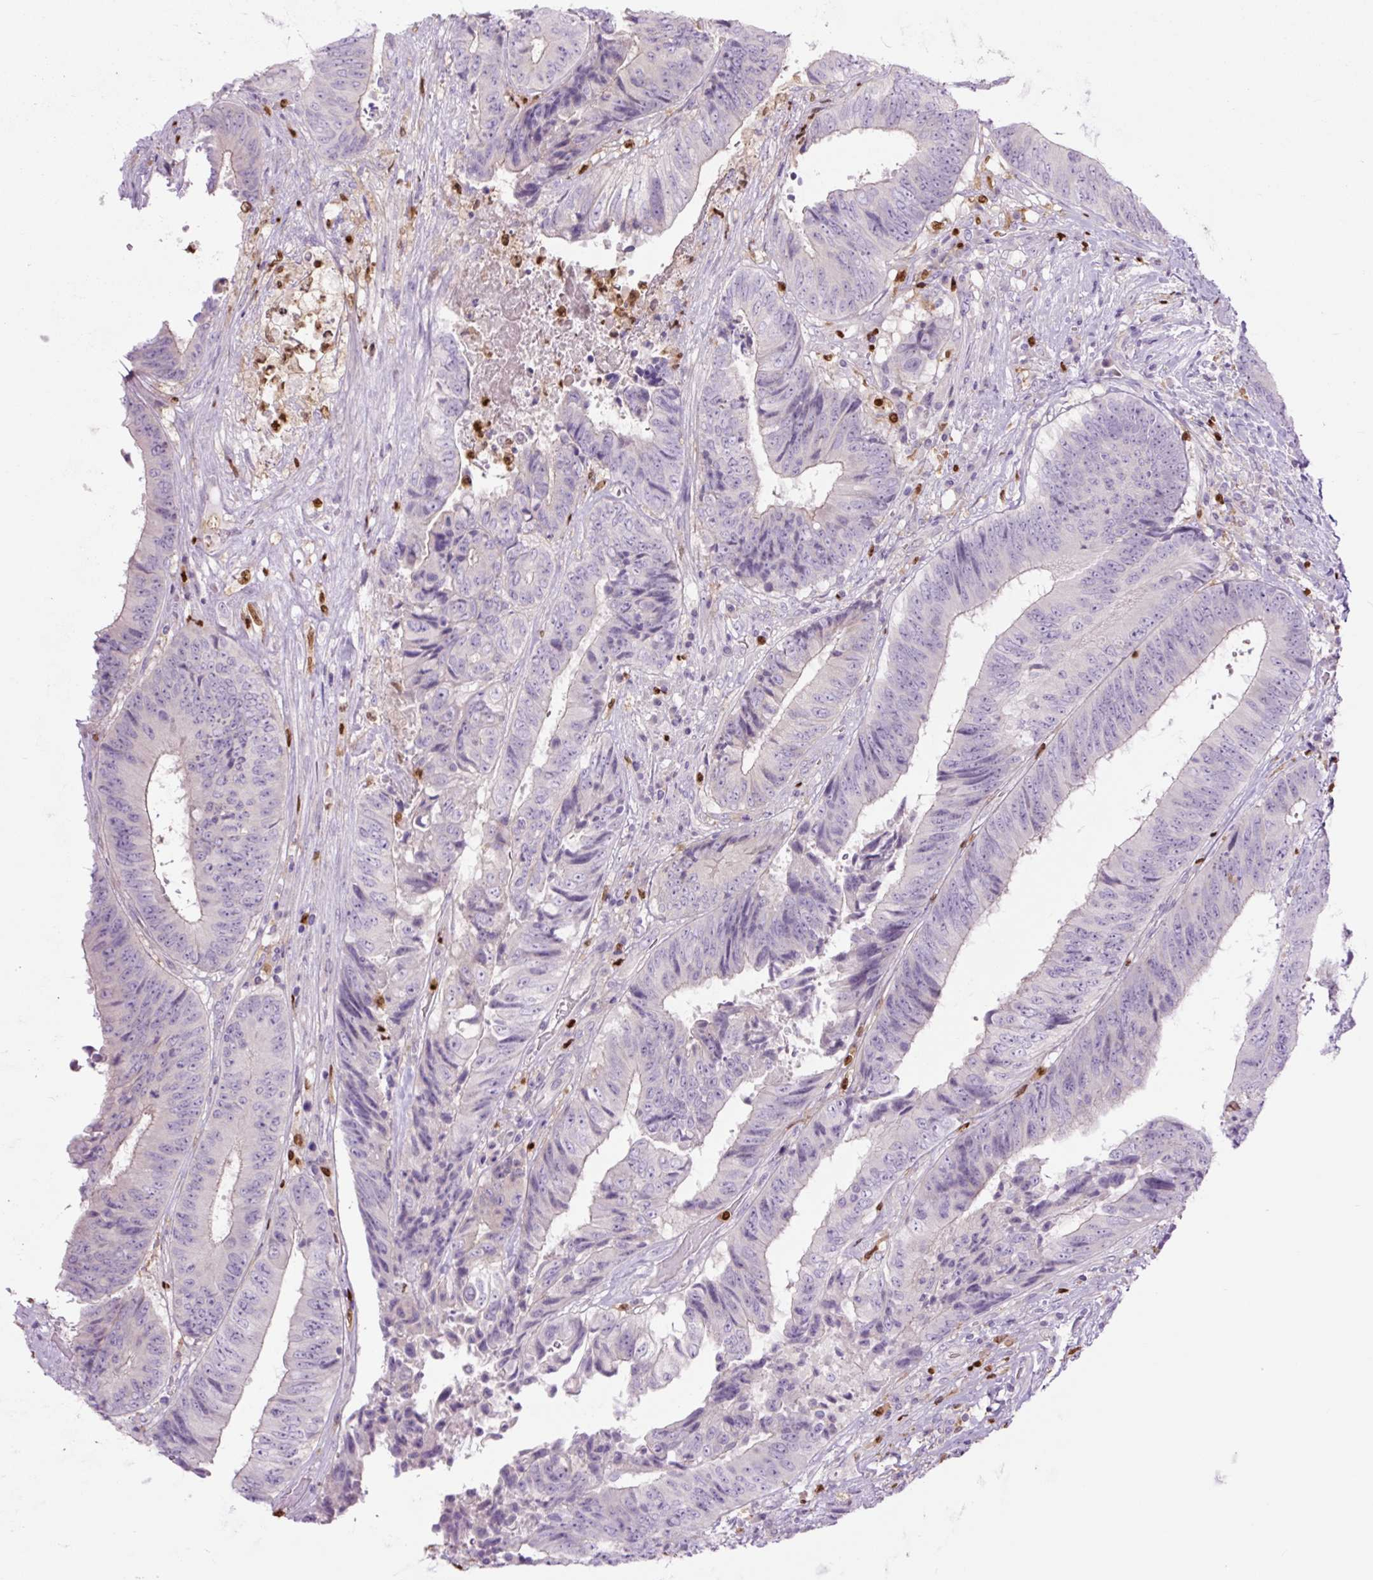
{"staining": {"intensity": "negative", "quantity": "none", "location": "none"}, "tissue": "colorectal cancer", "cell_type": "Tumor cells", "image_type": "cancer", "snomed": [{"axis": "morphology", "description": "Adenocarcinoma, NOS"}, {"axis": "topography", "description": "Rectum"}], "caption": "DAB immunohistochemical staining of colorectal cancer shows no significant staining in tumor cells. (Brightfield microscopy of DAB (3,3'-diaminobenzidine) immunohistochemistry at high magnification).", "gene": "SPI1", "patient": {"sex": "male", "age": 72}}